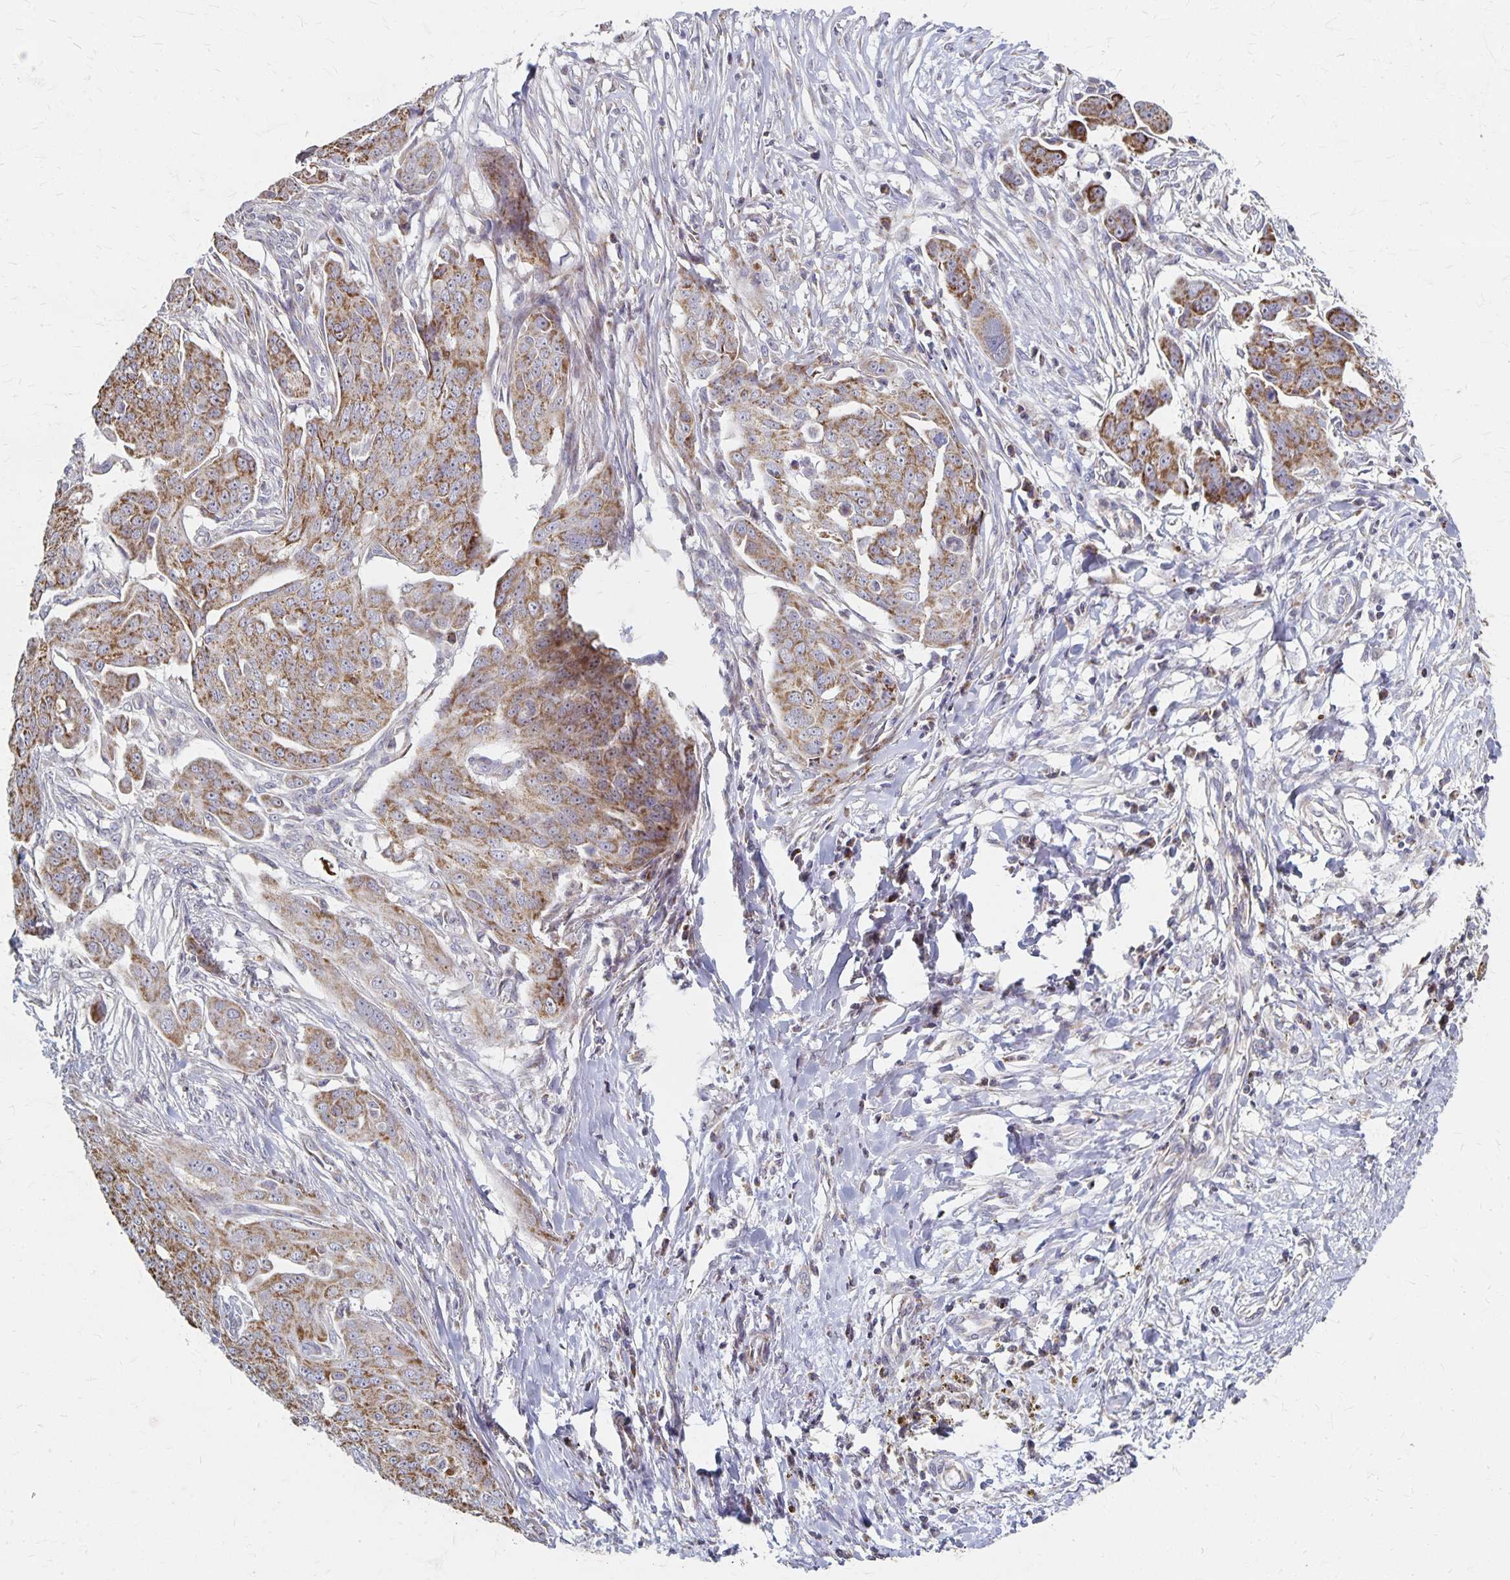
{"staining": {"intensity": "moderate", "quantity": ">75%", "location": "cytoplasmic/membranous"}, "tissue": "ovarian cancer", "cell_type": "Tumor cells", "image_type": "cancer", "snomed": [{"axis": "morphology", "description": "Carcinoma, endometroid"}, {"axis": "topography", "description": "Ovary"}], "caption": "Human endometroid carcinoma (ovarian) stained for a protein (brown) exhibits moderate cytoplasmic/membranous positive positivity in approximately >75% of tumor cells.", "gene": "DYRK4", "patient": {"sex": "female", "age": 70}}